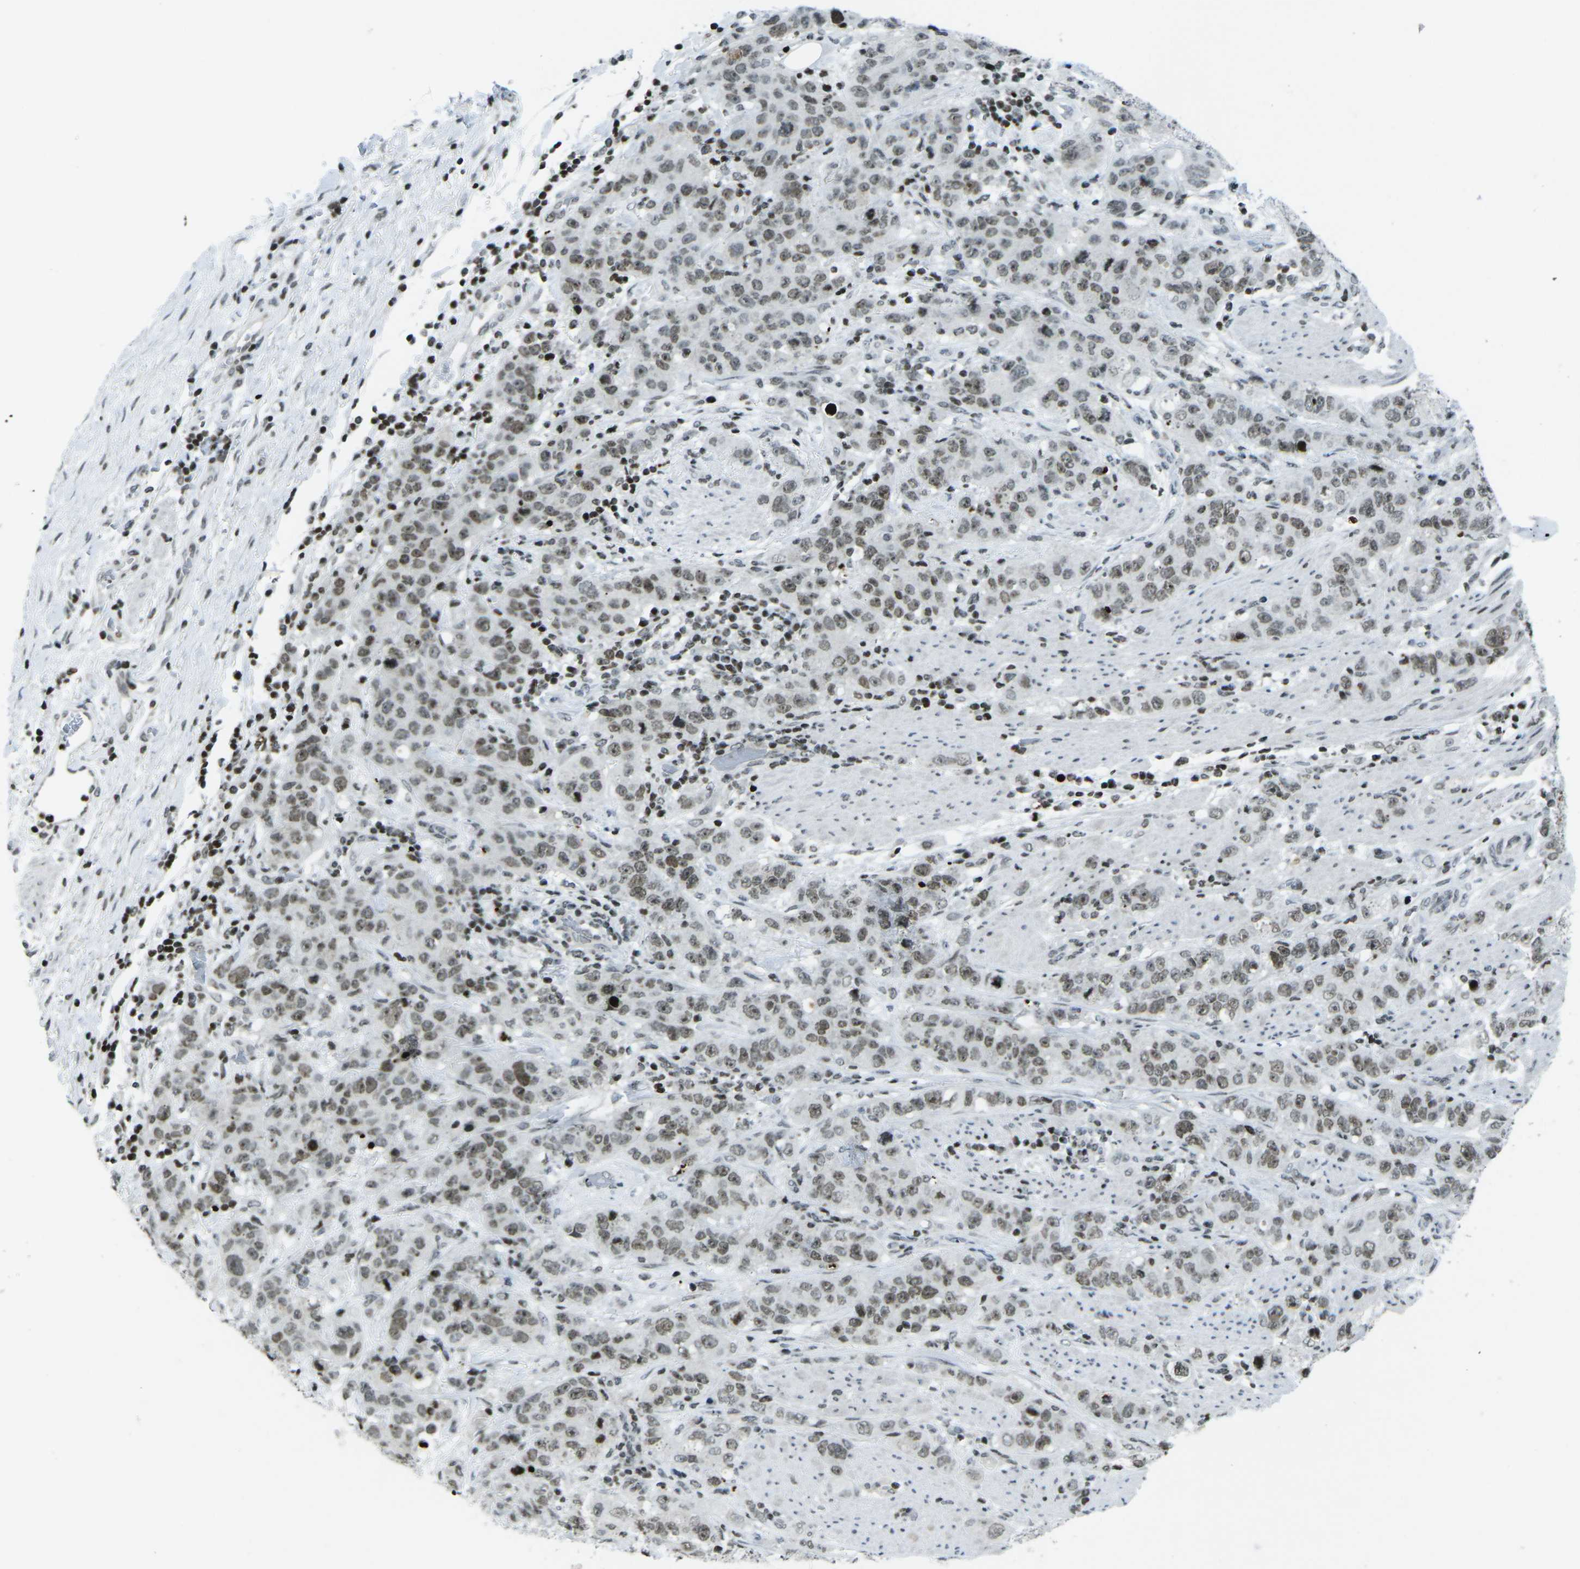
{"staining": {"intensity": "weak", "quantity": ">75%", "location": "nuclear"}, "tissue": "stomach cancer", "cell_type": "Tumor cells", "image_type": "cancer", "snomed": [{"axis": "morphology", "description": "Adenocarcinoma, NOS"}, {"axis": "topography", "description": "Stomach"}], "caption": "Stomach cancer was stained to show a protein in brown. There is low levels of weak nuclear staining in about >75% of tumor cells. The staining was performed using DAB (3,3'-diaminobenzidine), with brown indicating positive protein expression. Nuclei are stained blue with hematoxylin.", "gene": "EME1", "patient": {"sex": "male", "age": 48}}